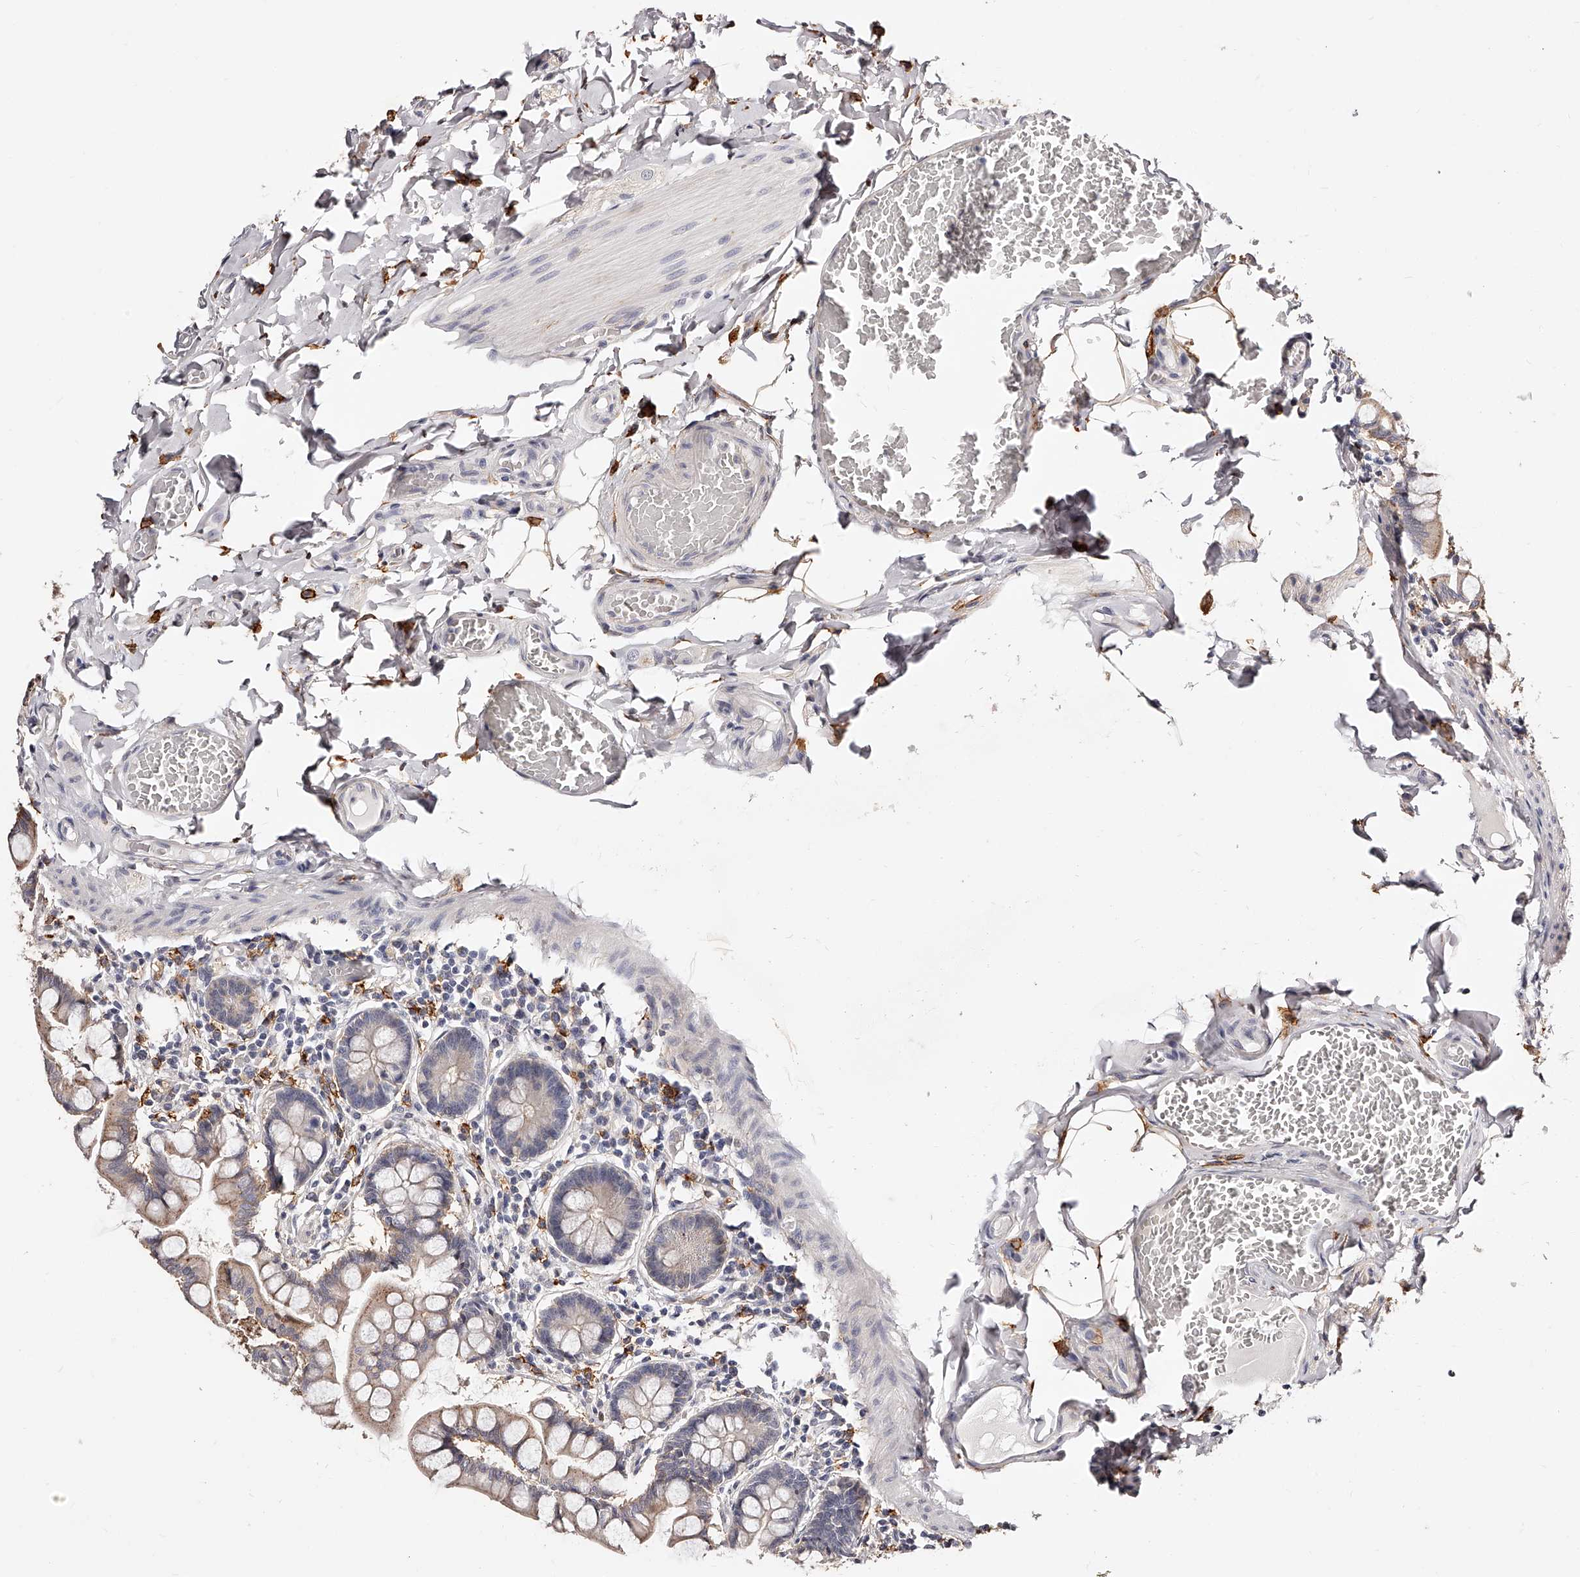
{"staining": {"intensity": "weak", "quantity": "25%-75%", "location": "cytoplasmic/membranous"}, "tissue": "small intestine", "cell_type": "Glandular cells", "image_type": "normal", "snomed": [{"axis": "morphology", "description": "Normal tissue, NOS"}, {"axis": "topography", "description": "Small intestine"}], "caption": "Immunohistochemical staining of normal small intestine reveals low levels of weak cytoplasmic/membranous expression in about 25%-75% of glandular cells.", "gene": "CD82", "patient": {"sex": "male", "age": 41}}